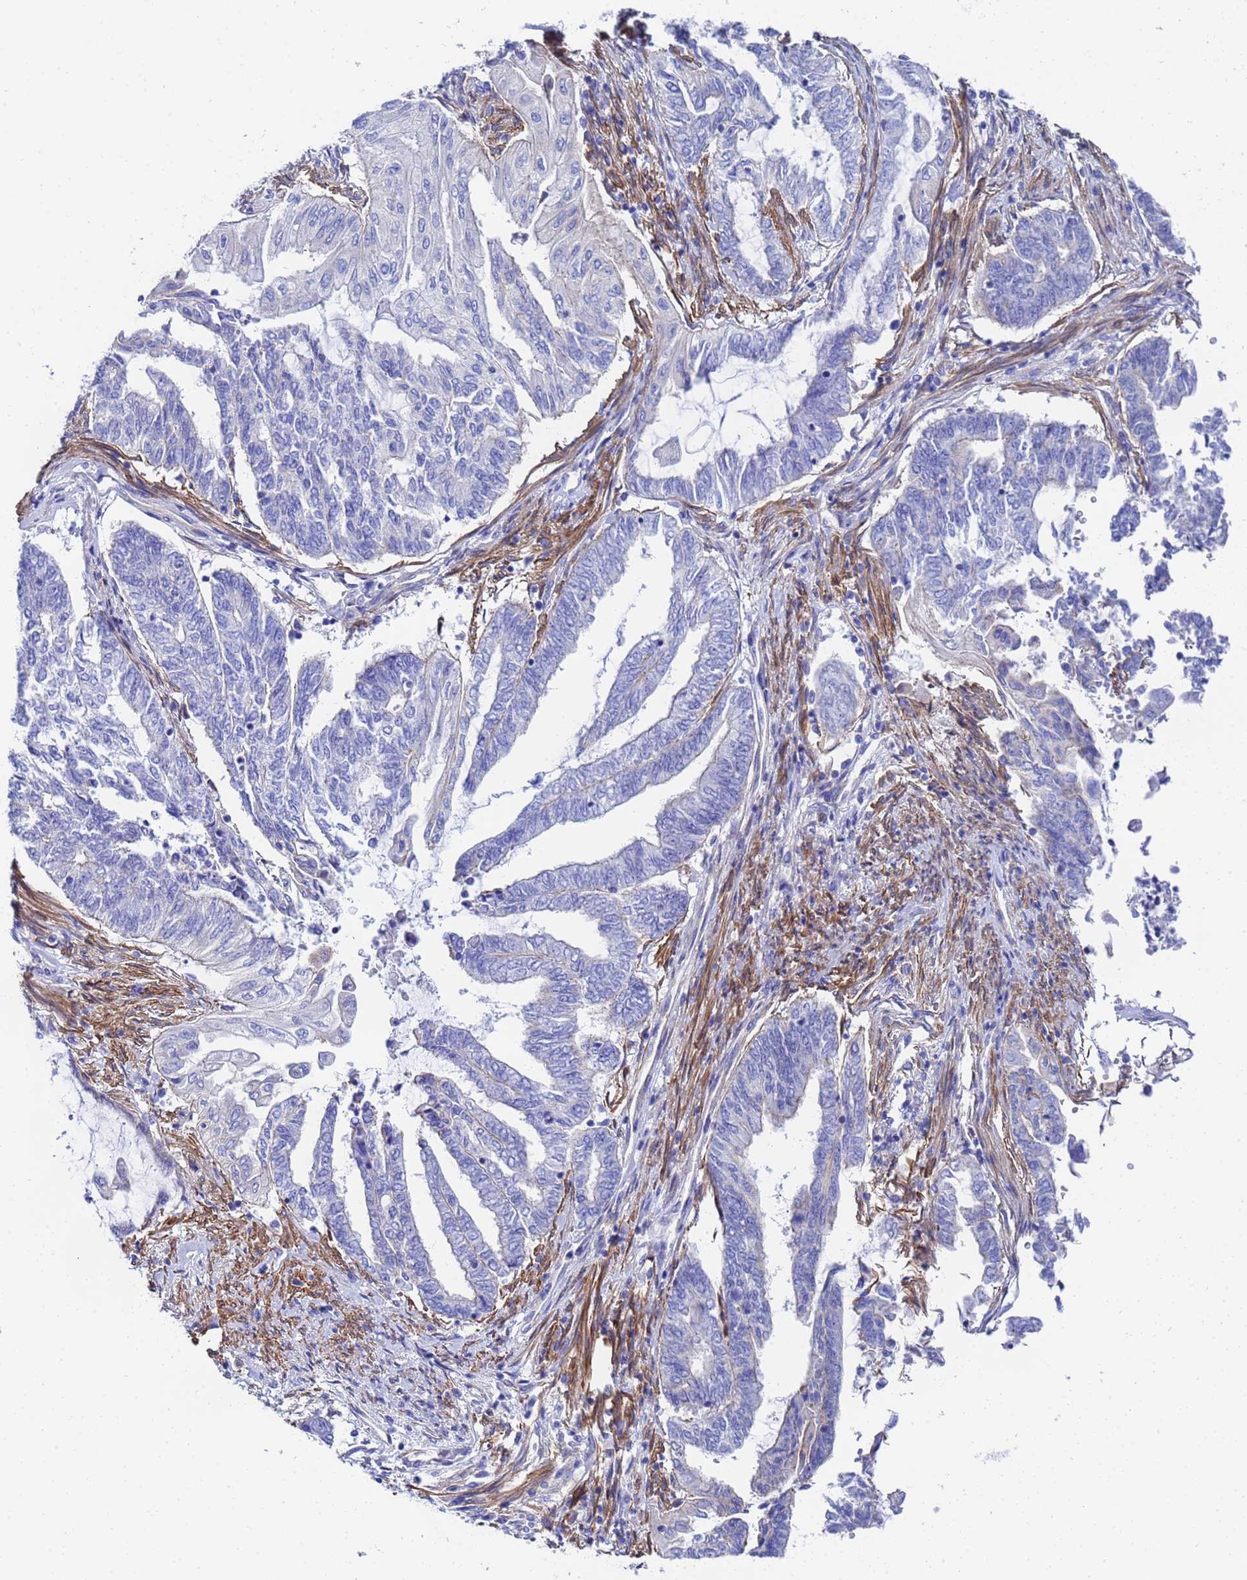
{"staining": {"intensity": "negative", "quantity": "none", "location": "none"}, "tissue": "endometrial cancer", "cell_type": "Tumor cells", "image_type": "cancer", "snomed": [{"axis": "morphology", "description": "Adenocarcinoma, NOS"}, {"axis": "topography", "description": "Uterus"}, {"axis": "topography", "description": "Endometrium"}], "caption": "The micrograph exhibits no staining of tumor cells in endometrial cancer.", "gene": "RAB39B", "patient": {"sex": "female", "age": 70}}